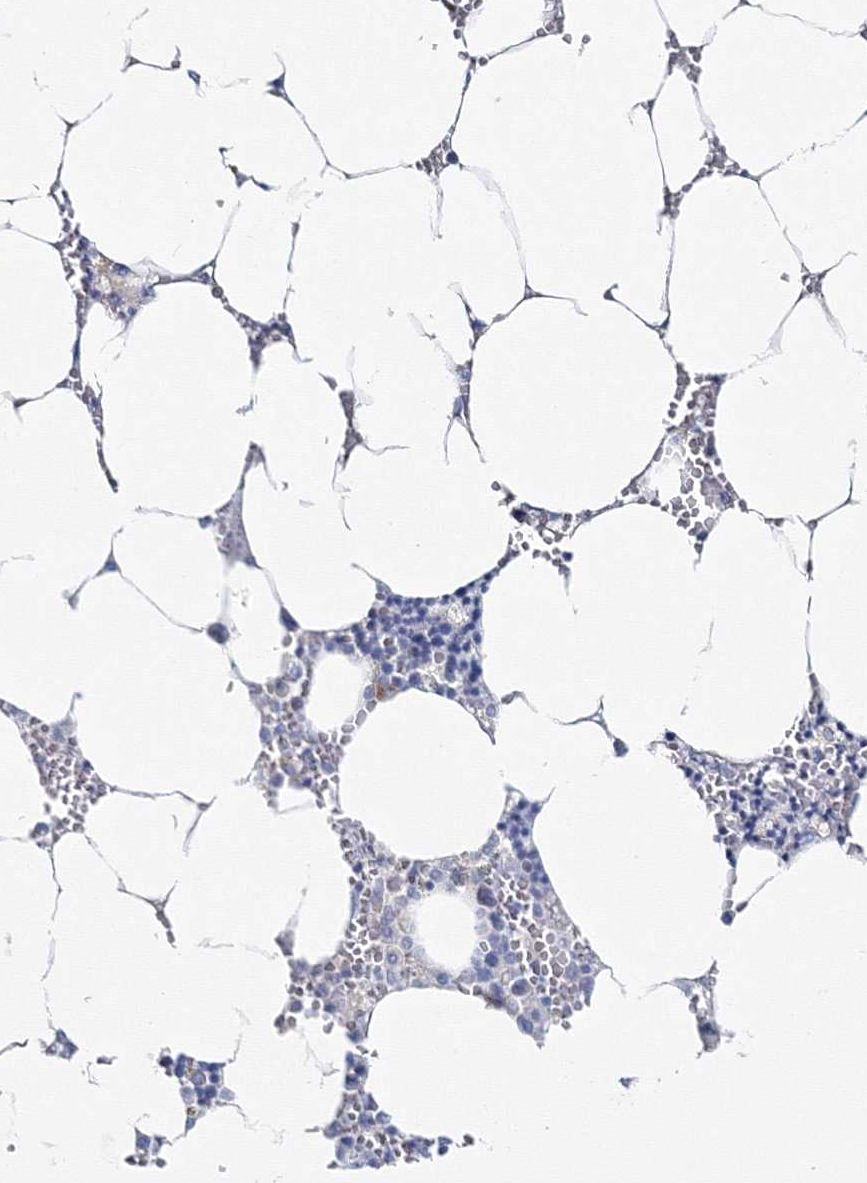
{"staining": {"intensity": "negative", "quantity": "none", "location": "none"}, "tissue": "bone marrow", "cell_type": "Hematopoietic cells", "image_type": "normal", "snomed": [{"axis": "morphology", "description": "Normal tissue, NOS"}, {"axis": "topography", "description": "Bone marrow"}], "caption": "This is a photomicrograph of immunohistochemistry staining of unremarkable bone marrow, which shows no positivity in hematopoietic cells.", "gene": "GCKR", "patient": {"sex": "male", "age": 70}}